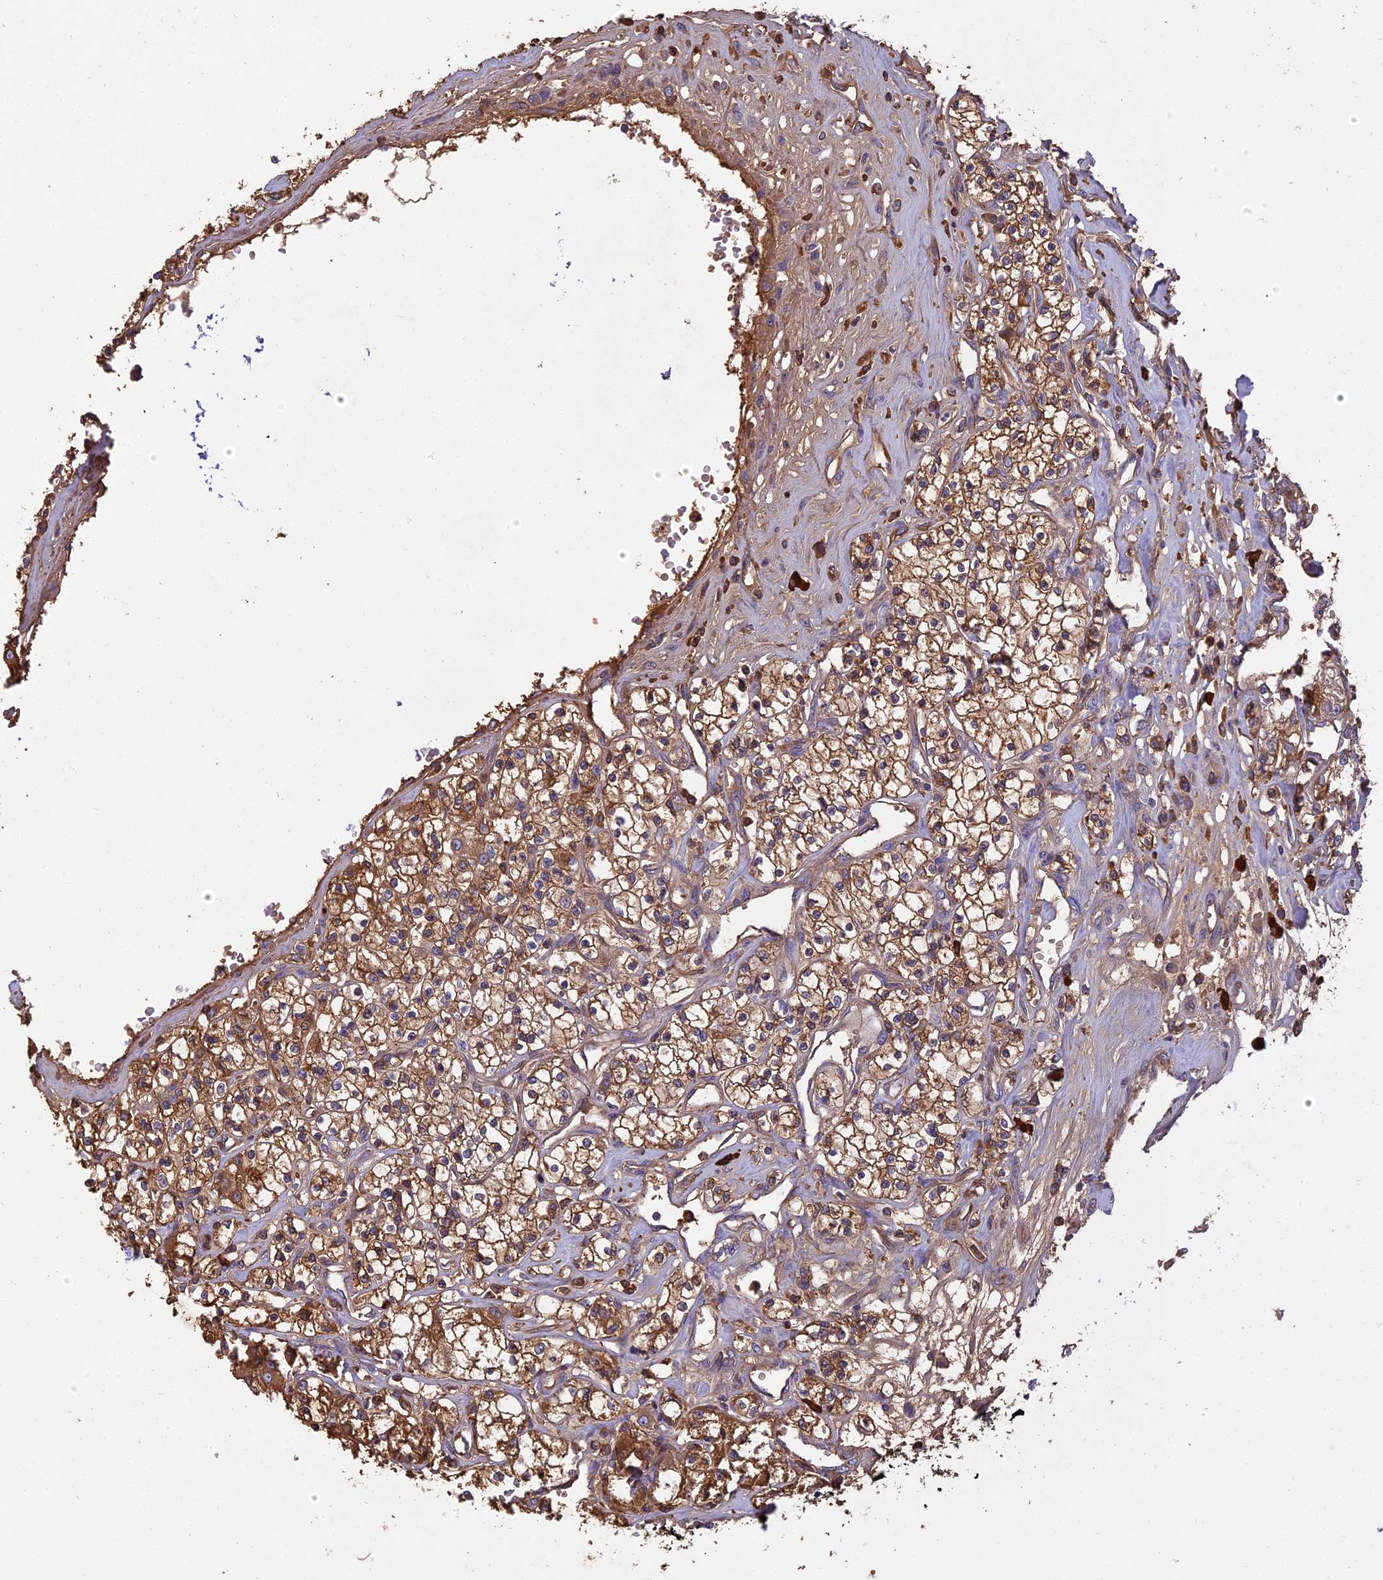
{"staining": {"intensity": "moderate", "quantity": ">75%", "location": "cytoplasmic/membranous"}, "tissue": "renal cancer", "cell_type": "Tumor cells", "image_type": "cancer", "snomed": [{"axis": "morphology", "description": "Adenocarcinoma, NOS"}, {"axis": "topography", "description": "Kidney"}], "caption": "Approximately >75% of tumor cells in human renal cancer reveal moderate cytoplasmic/membranous protein staining as visualized by brown immunohistochemical staining.", "gene": "ERMAP", "patient": {"sex": "female", "age": 59}}